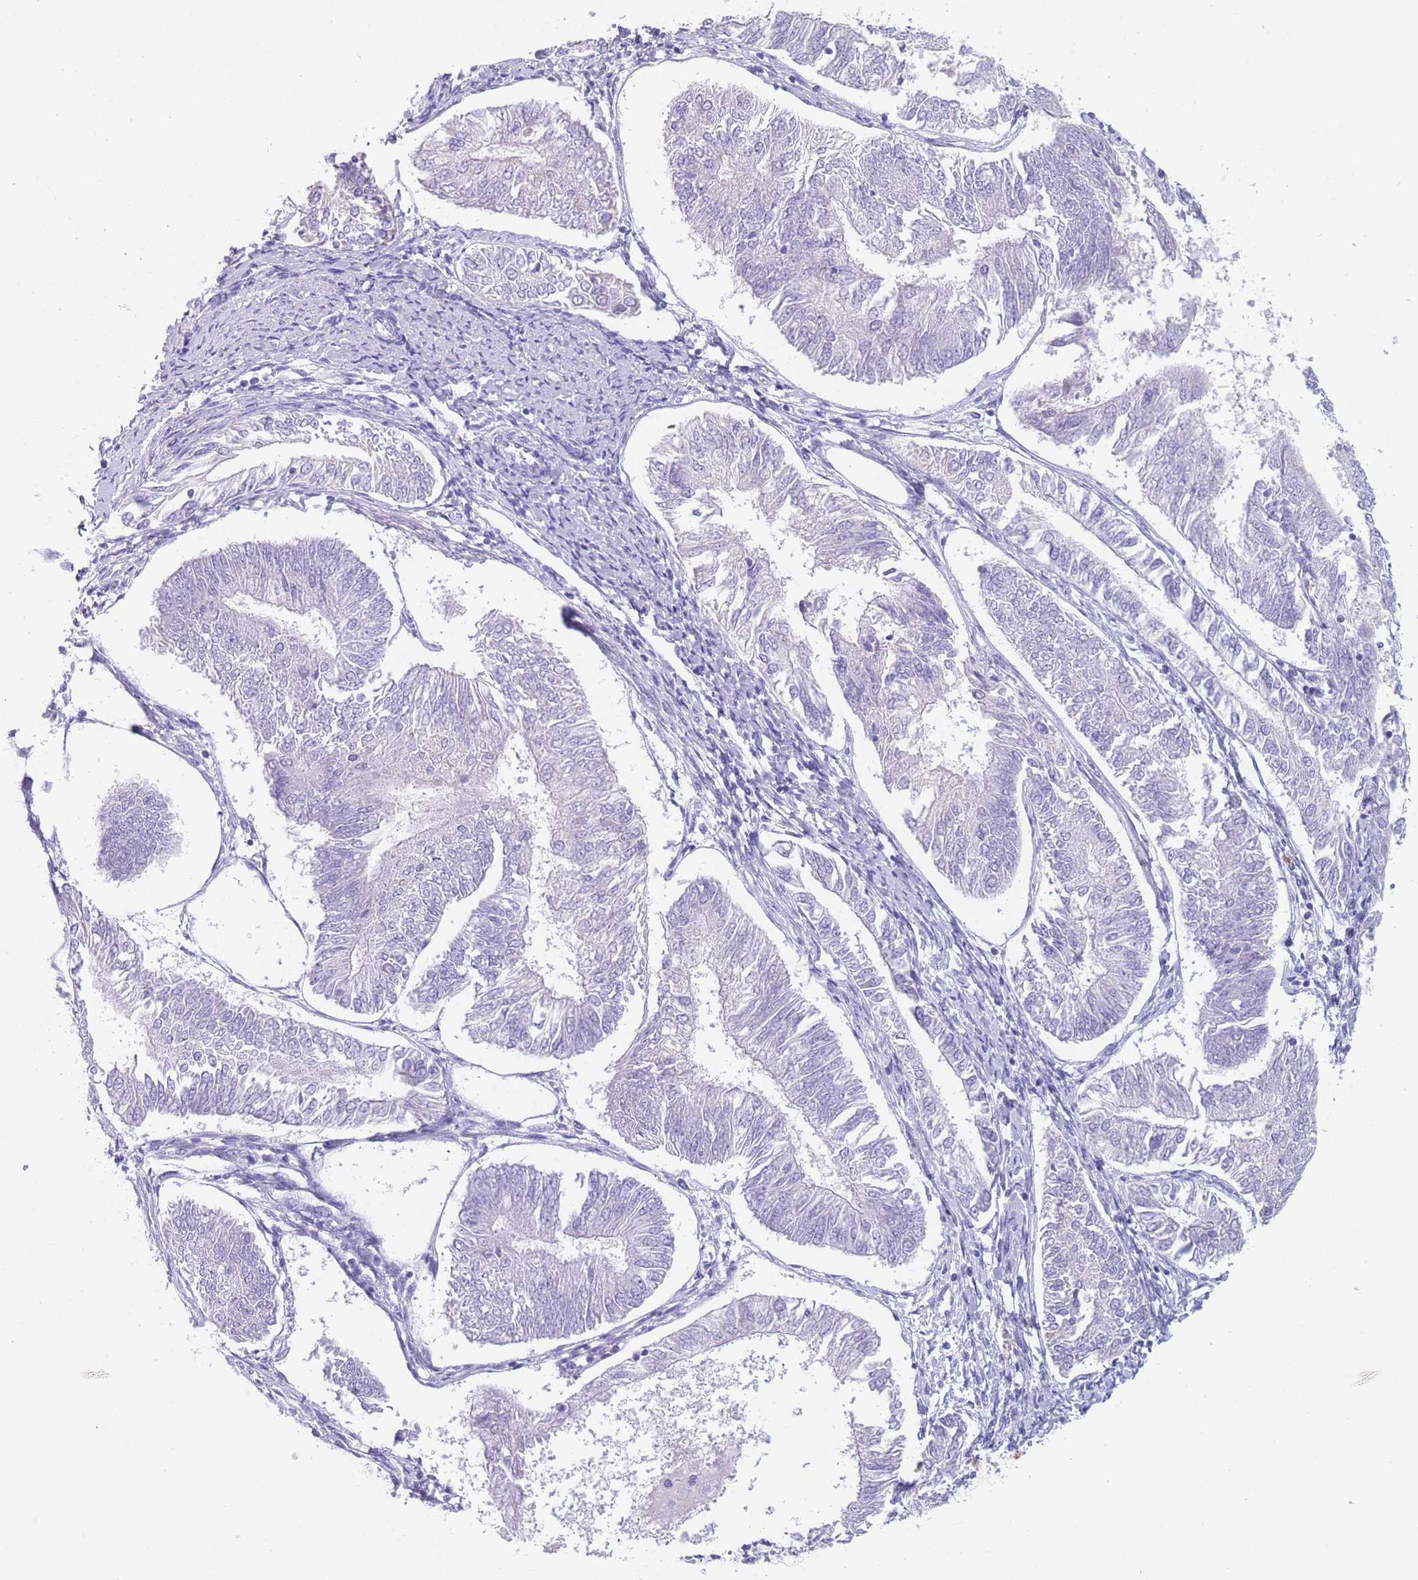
{"staining": {"intensity": "negative", "quantity": "none", "location": "none"}, "tissue": "endometrial cancer", "cell_type": "Tumor cells", "image_type": "cancer", "snomed": [{"axis": "morphology", "description": "Adenocarcinoma, NOS"}, {"axis": "topography", "description": "Endometrium"}], "caption": "This is a photomicrograph of immunohistochemistry (IHC) staining of adenocarcinoma (endometrial), which shows no staining in tumor cells.", "gene": "ZNF627", "patient": {"sex": "female", "age": 58}}